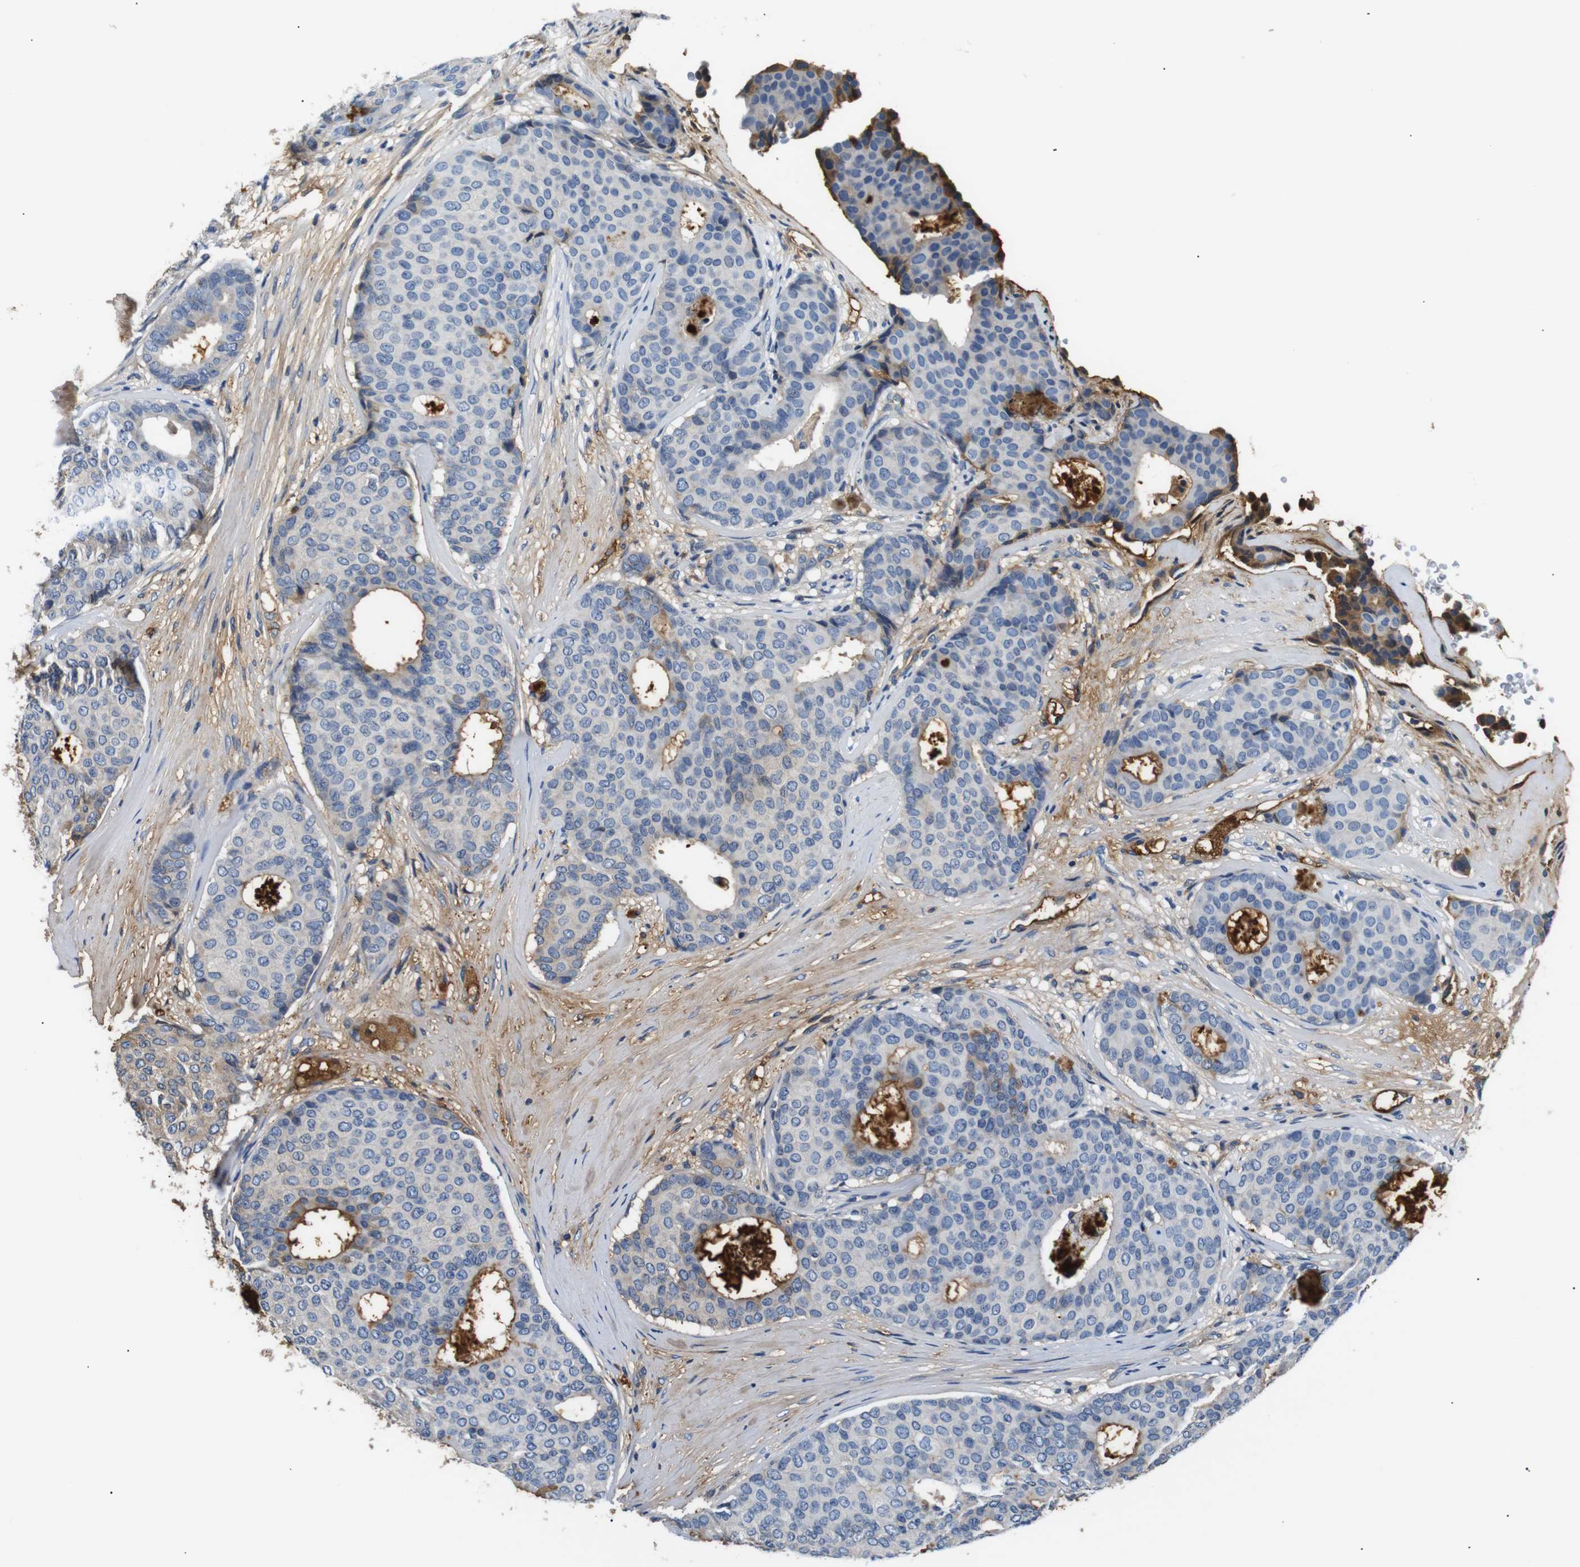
{"staining": {"intensity": "negative", "quantity": "none", "location": "none"}, "tissue": "breast cancer", "cell_type": "Tumor cells", "image_type": "cancer", "snomed": [{"axis": "morphology", "description": "Duct carcinoma"}, {"axis": "topography", "description": "Breast"}], "caption": "Human breast cancer (invasive ductal carcinoma) stained for a protein using immunohistochemistry exhibits no positivity in tumor cells.", "gene": "LHCGR", "patient": {"sex": "female", "age": 75}}